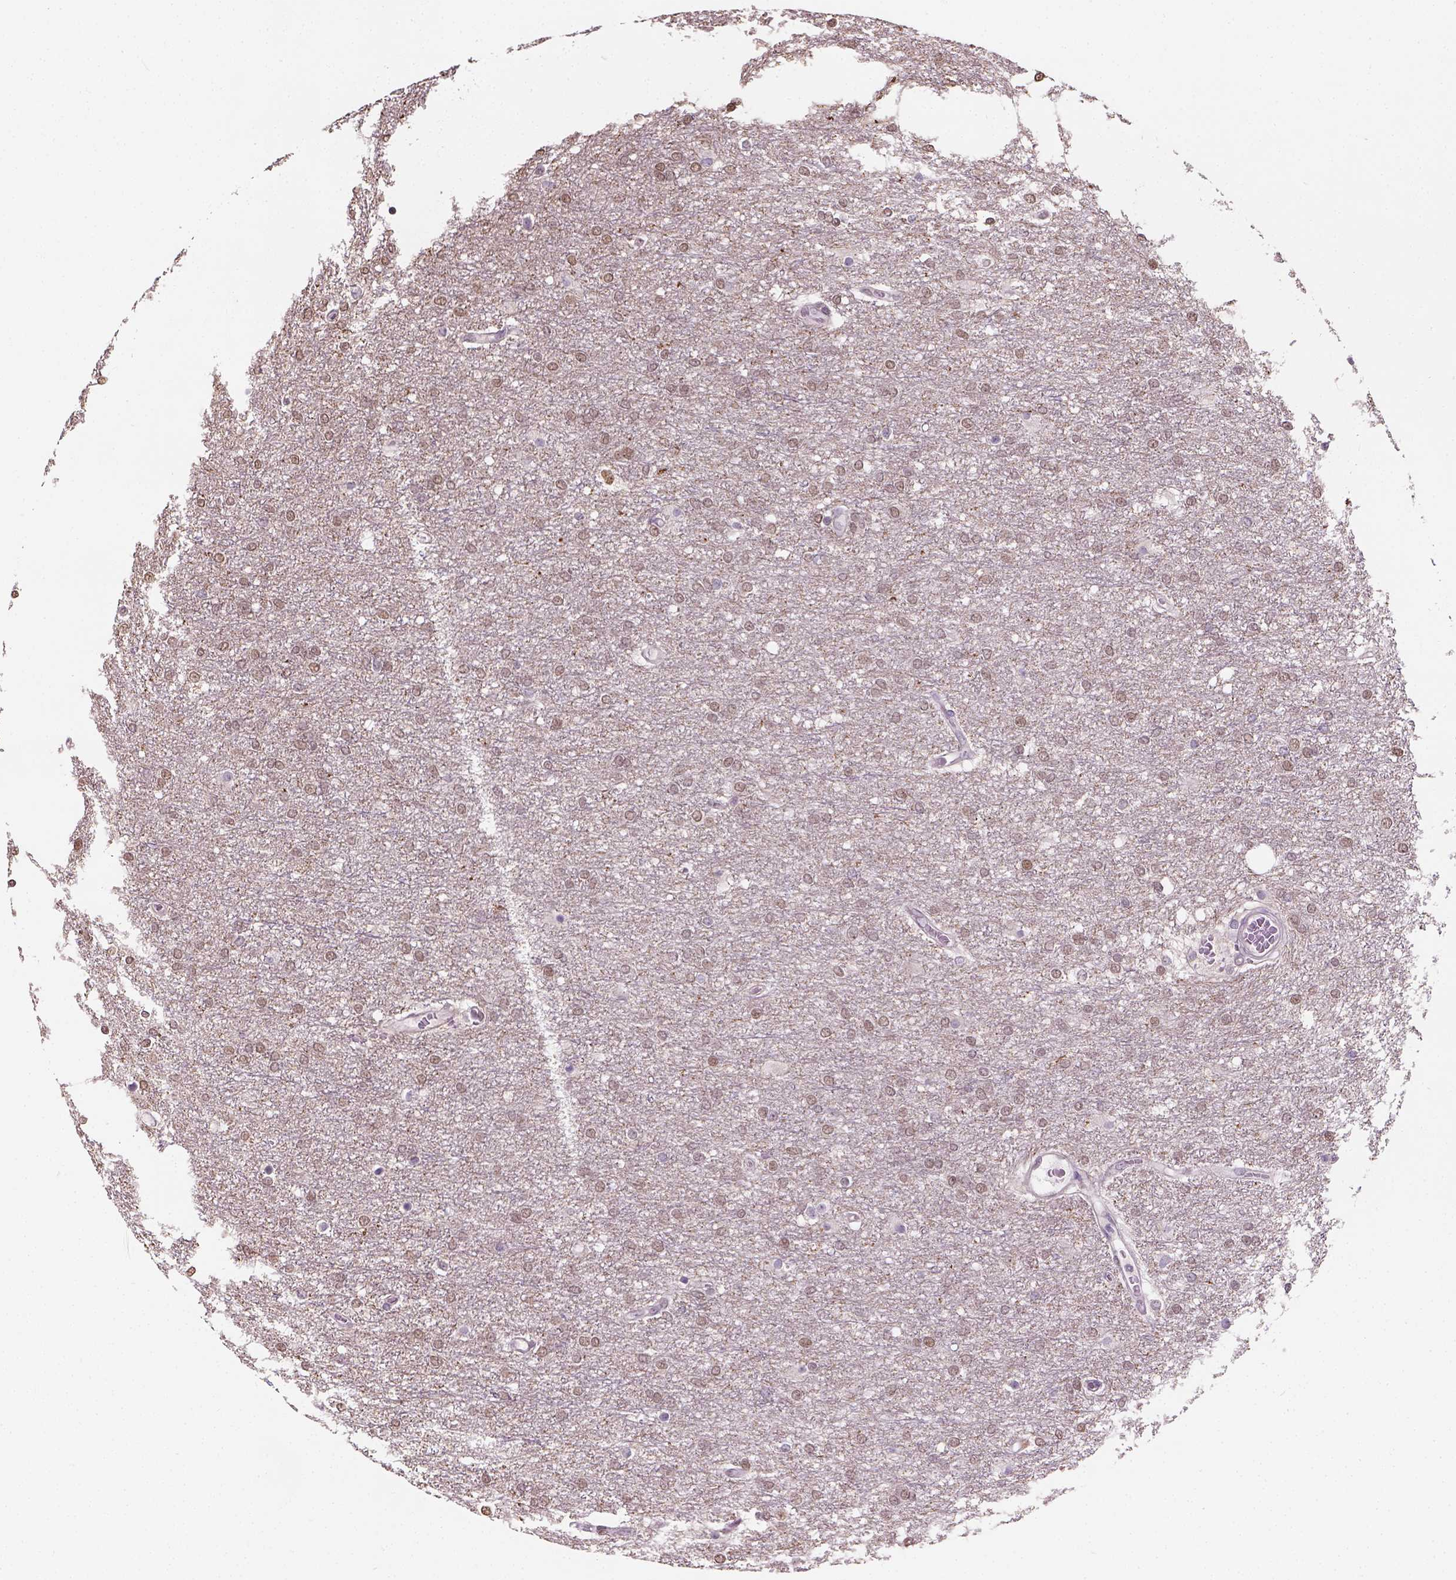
{"staining": {"intensity": "moderate", "quantity": "<25%", "location": "nuclear"}, "tissue": "glioma", "cell_type": "Tumor cells", "image_type": "cancer", "snomed": [{"axis": "morphology", "description": "Glioma, malignant, High grade"}, {"axis": "topography", "description": "Brain"}], "caption": "High-grade glioma (malignant) tissue shows moderate nuclear expression in approximately <25% of tumor cells", "gene": "C1orf112", "patient": {"sex": "female", "age": 61}}